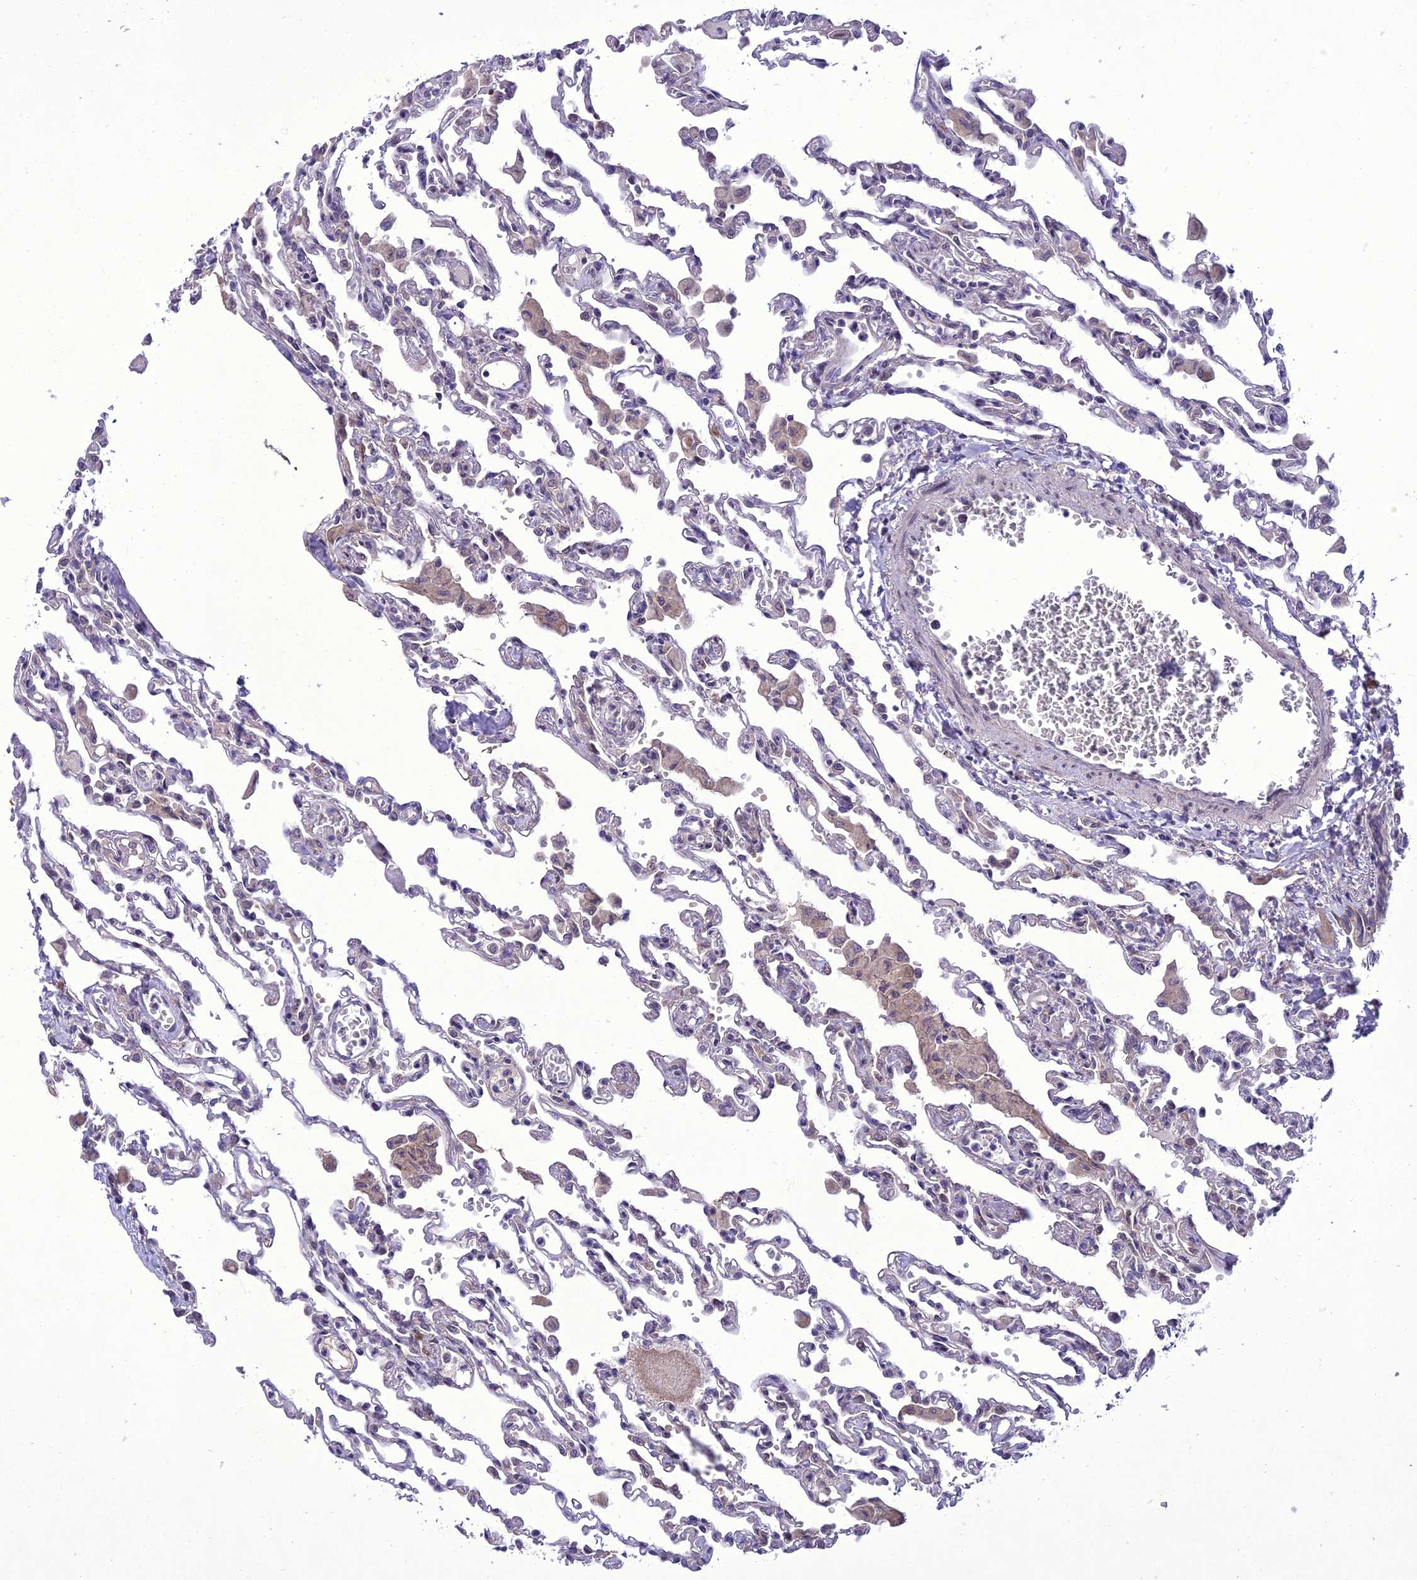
{"staining": {"intensity": "moderate", "quantity": "<25%", "location": "nuclear"}, "tissue": "lung", "cell_type": "Alveolar cells", "image_type": "normal", "snomed": [{"axis": "morphology", "description": "Normal tissue, NOS"}, {"axis": "topography", "description": "Bronchus"}, {"axis": "topography", "description": "Lung"}], "caption": "DAB immunohistochemical staining of normal lung demonstrates moderate nuclear protein staining in about <25% of alveolar cells. Nuclei are stained in blue.", "gene": "NEURL2", "patient": {"sex": "female", "age": 49}}